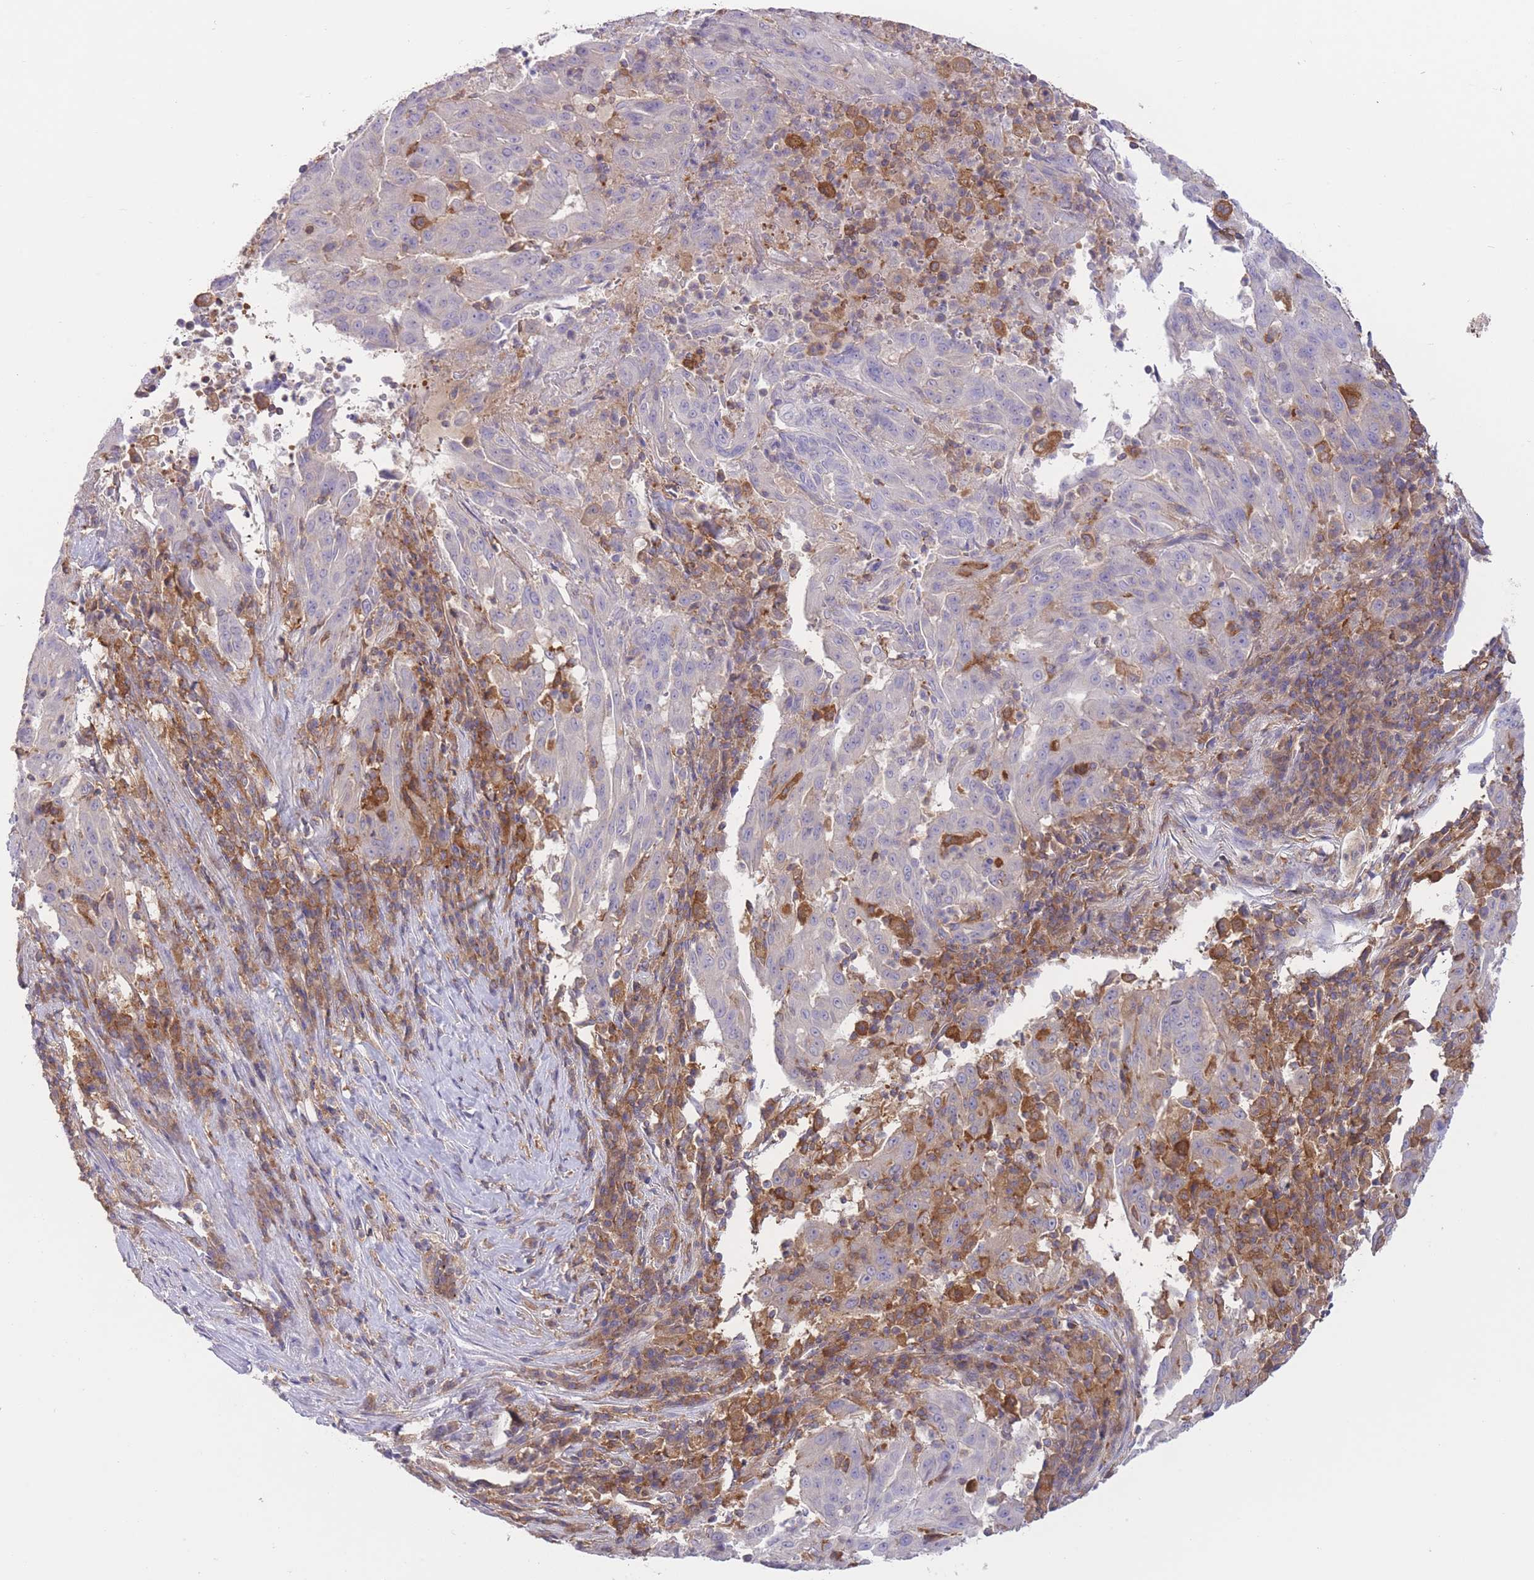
{"staining": {"intensity": "negative", "quantity": "none", "location": "none"}, "tissue": "pancreatic cancer", "cell_type": "Tumor cells", "image_type": "cancer", "snomed": [{"axis": "morphology", "description": "Adenocarcinoma, NOS"}, {"axis": "topography", "description": "Pancreas"}], "caption": "Adenocarcinoma (pancreatic) stained for a protein using immunohistochemistry (IHC) exhibits no staining tumor cells.", "gene": "PRKAR1A", "patient": {"sex": "male", "age": 63}}